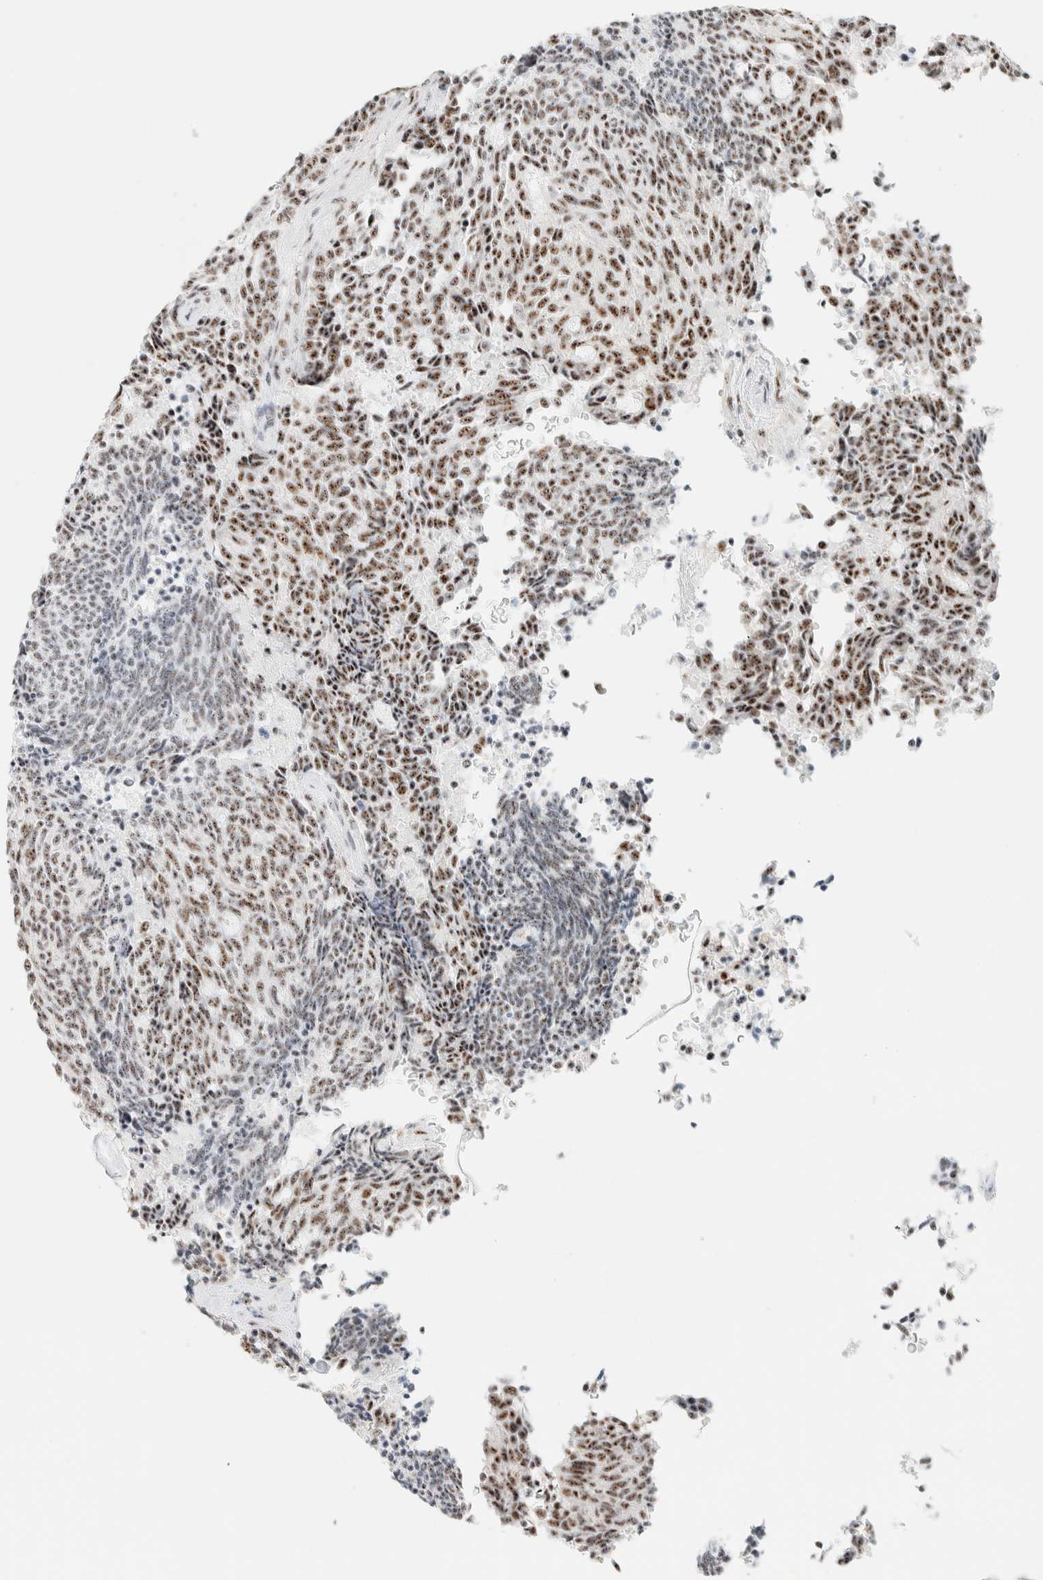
{"staining": {"intensity": "moderate", "quantity": ">75%", "location": "nuclear"}, "tissue": "carcinoid", "cell_type": "Tumor cells", "image_type": "cancer", "snomed": [{"axis": "morphology", "description": "Carcinoid, malignant, NOS"}, {"axis": "topography", "description": "Pancreas"}], "caption": "IHC staining of carcinoid, which demonstrates medium levels of moderate nuclear staining in approximately >75% of tumor cells indicating moderate nuclear protein positivity. The staining was performed using DAB (3,3'-diaminobenzidine) (brown) for protein detection and nuclei were counterstained in hematoxylin (blue).", "gene": "SON", "patient": {"sex": "female", "age": 54}}